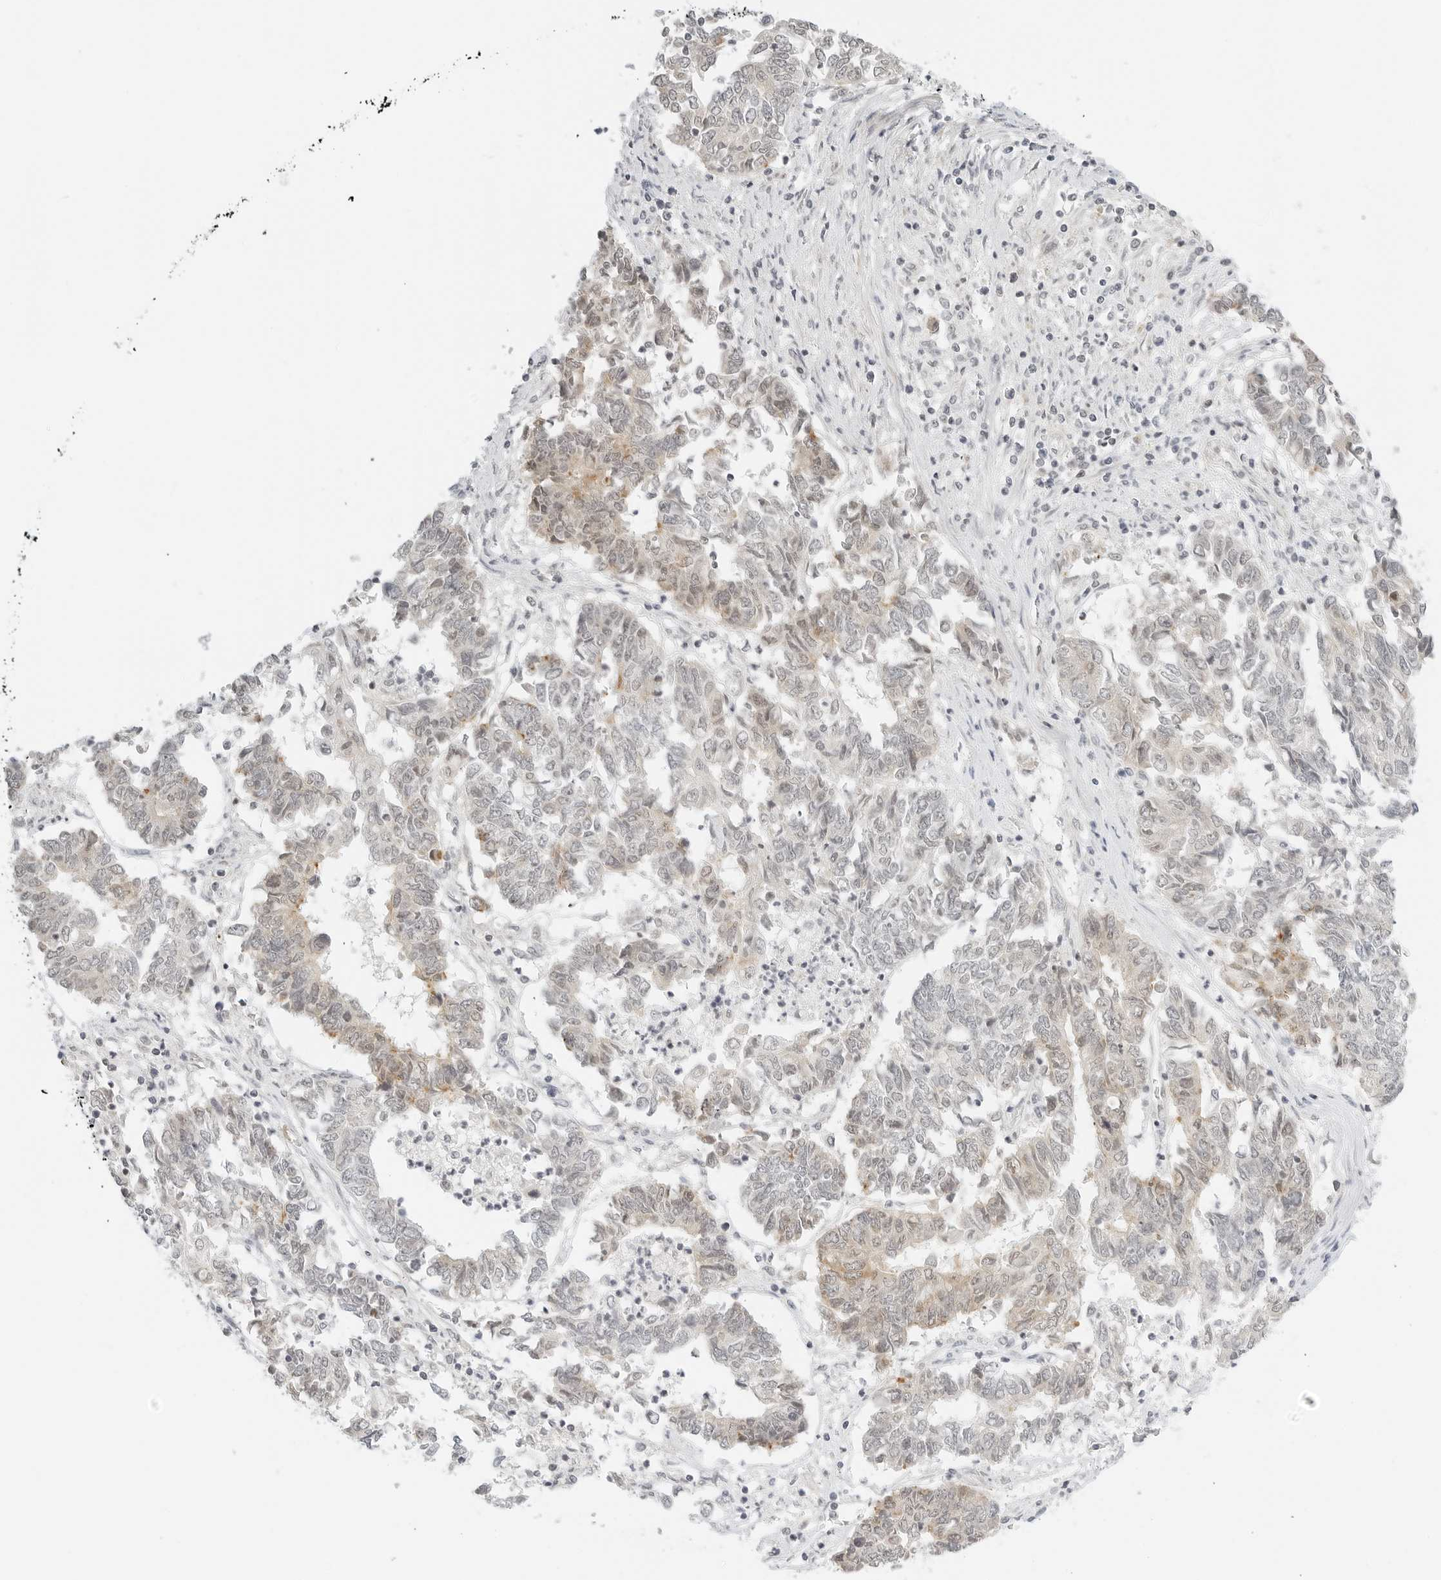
{"staining": {"intensity": "weak", "quantity": "25%-75%", "location": "cytoplasmic/membranous,nuclear"}, "tissue": "endometrial cancer", "cell_type": "Tumor cells", "image_type": "cancer", "snomed": [{"axis": "morphology", "description": "Adenocarcinoma, NOS"}, {"axis": "topography", "description": "Endometrium"}], "caption": "Endometrial cancer stained with immunohistochemistry (IHC) demonstrates weak cytoplasmic/membranous and nuclear expression in about 25%-75% of tumor cells. The staining is performed using DAB brown chromogen to label protein expression. The nuclei are counter-stained blue using hematoxylin.", "gene": "NEO1", "patient": {"sex": "female", "age": 80}}